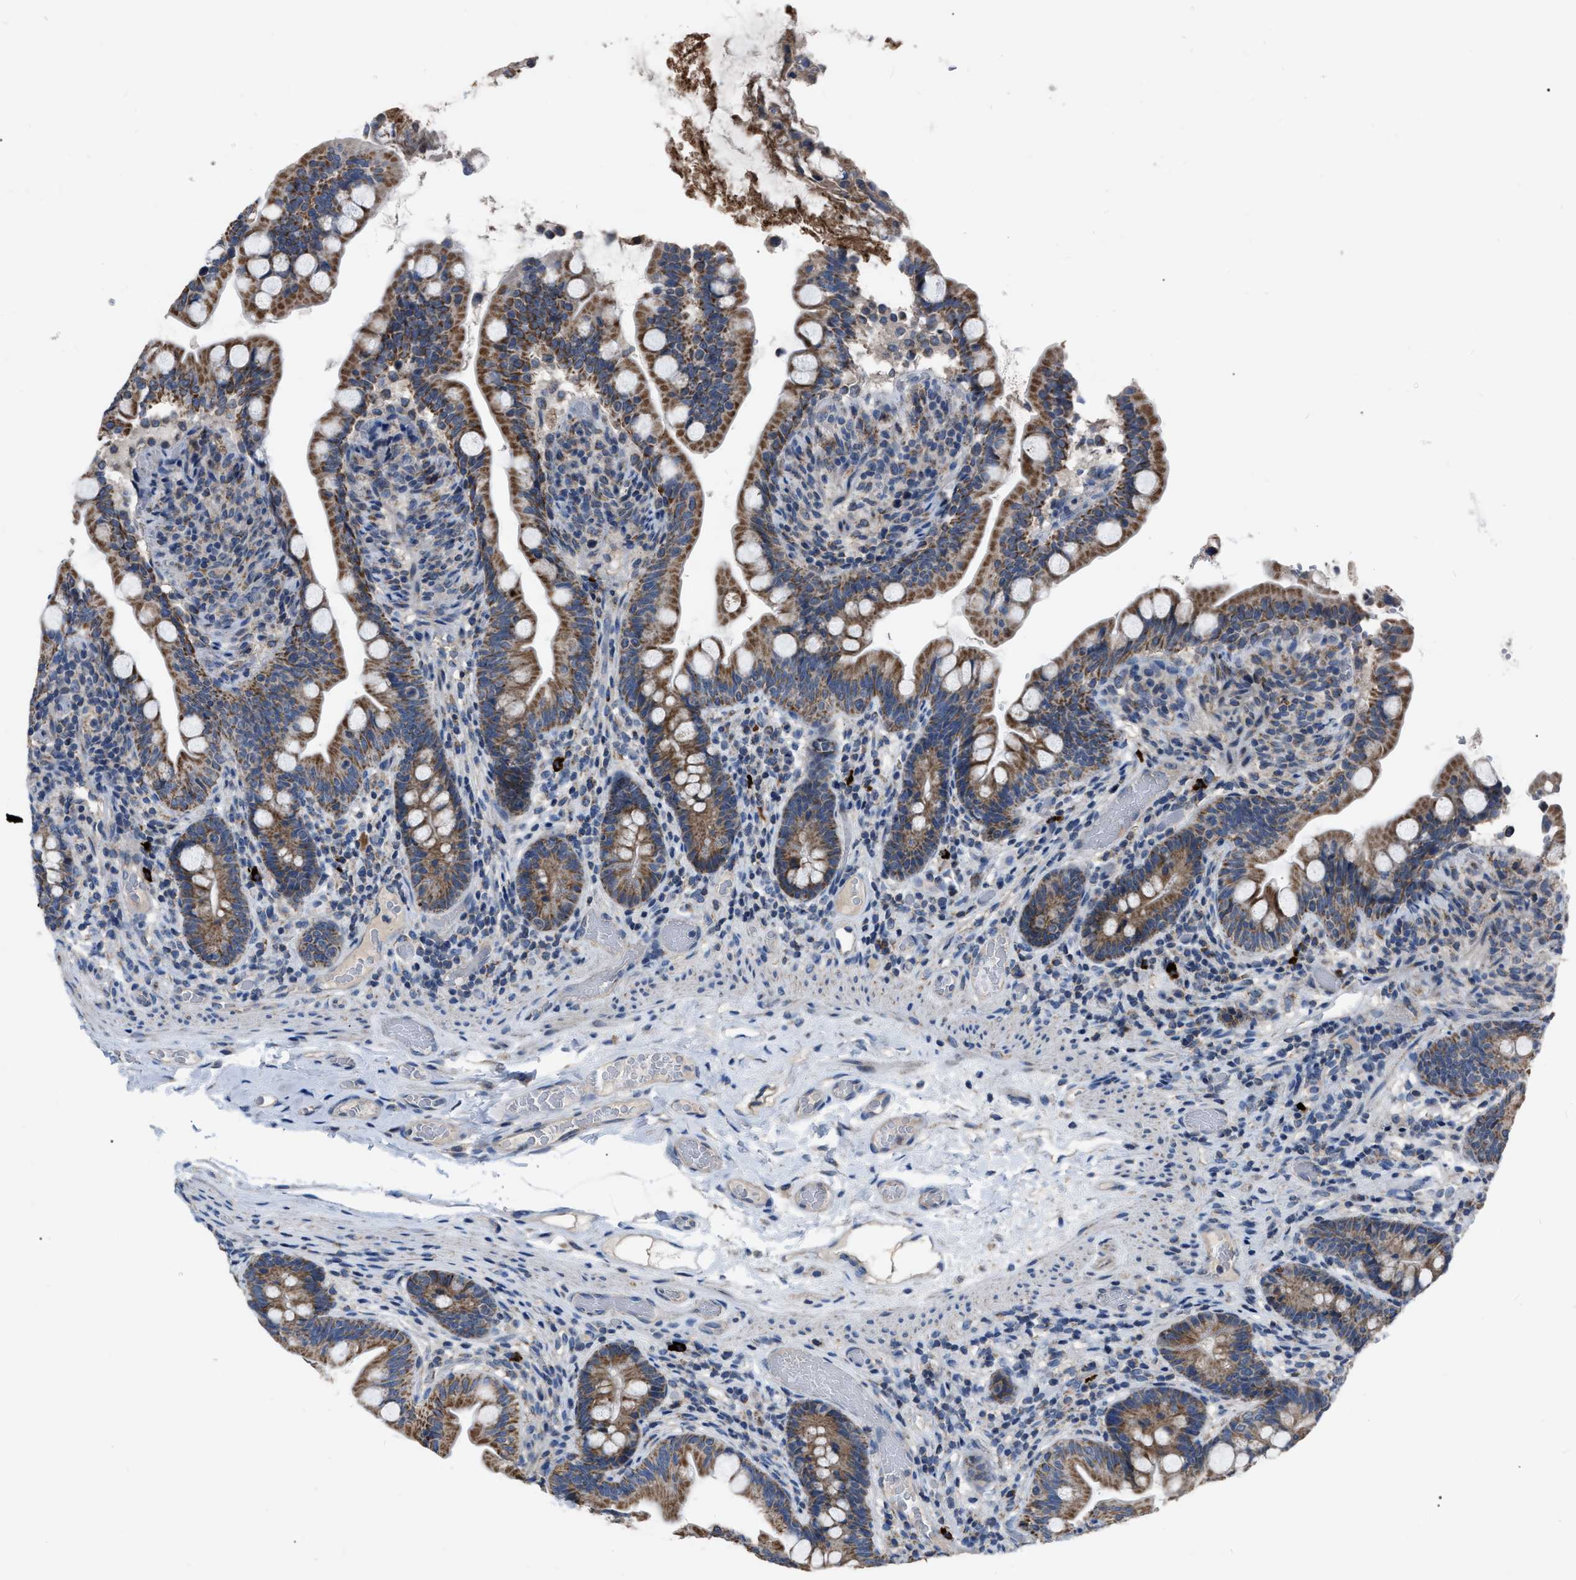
{"staining": {"intensity": "moderate", "quantity": ">75%", "location": "cytoplasmic/membranous"}, "tissue": "small intestine", "cell_type": "Glandular cells", "image_type": "normal", "snomed": [{"axis": "morphology", "description": "Normal tissue, NOS"}, {"axis": "topography", "description": "Small intestine"}], "caption": "Immunohistochemical staining of unremarkable human small intestine reveals >75% levels of moderate cytoplasmic/membranous protein staining in approximately >75% of glandular cells.", "gene": "DDX56", "patient": {"sex": "female", "age": 56}}